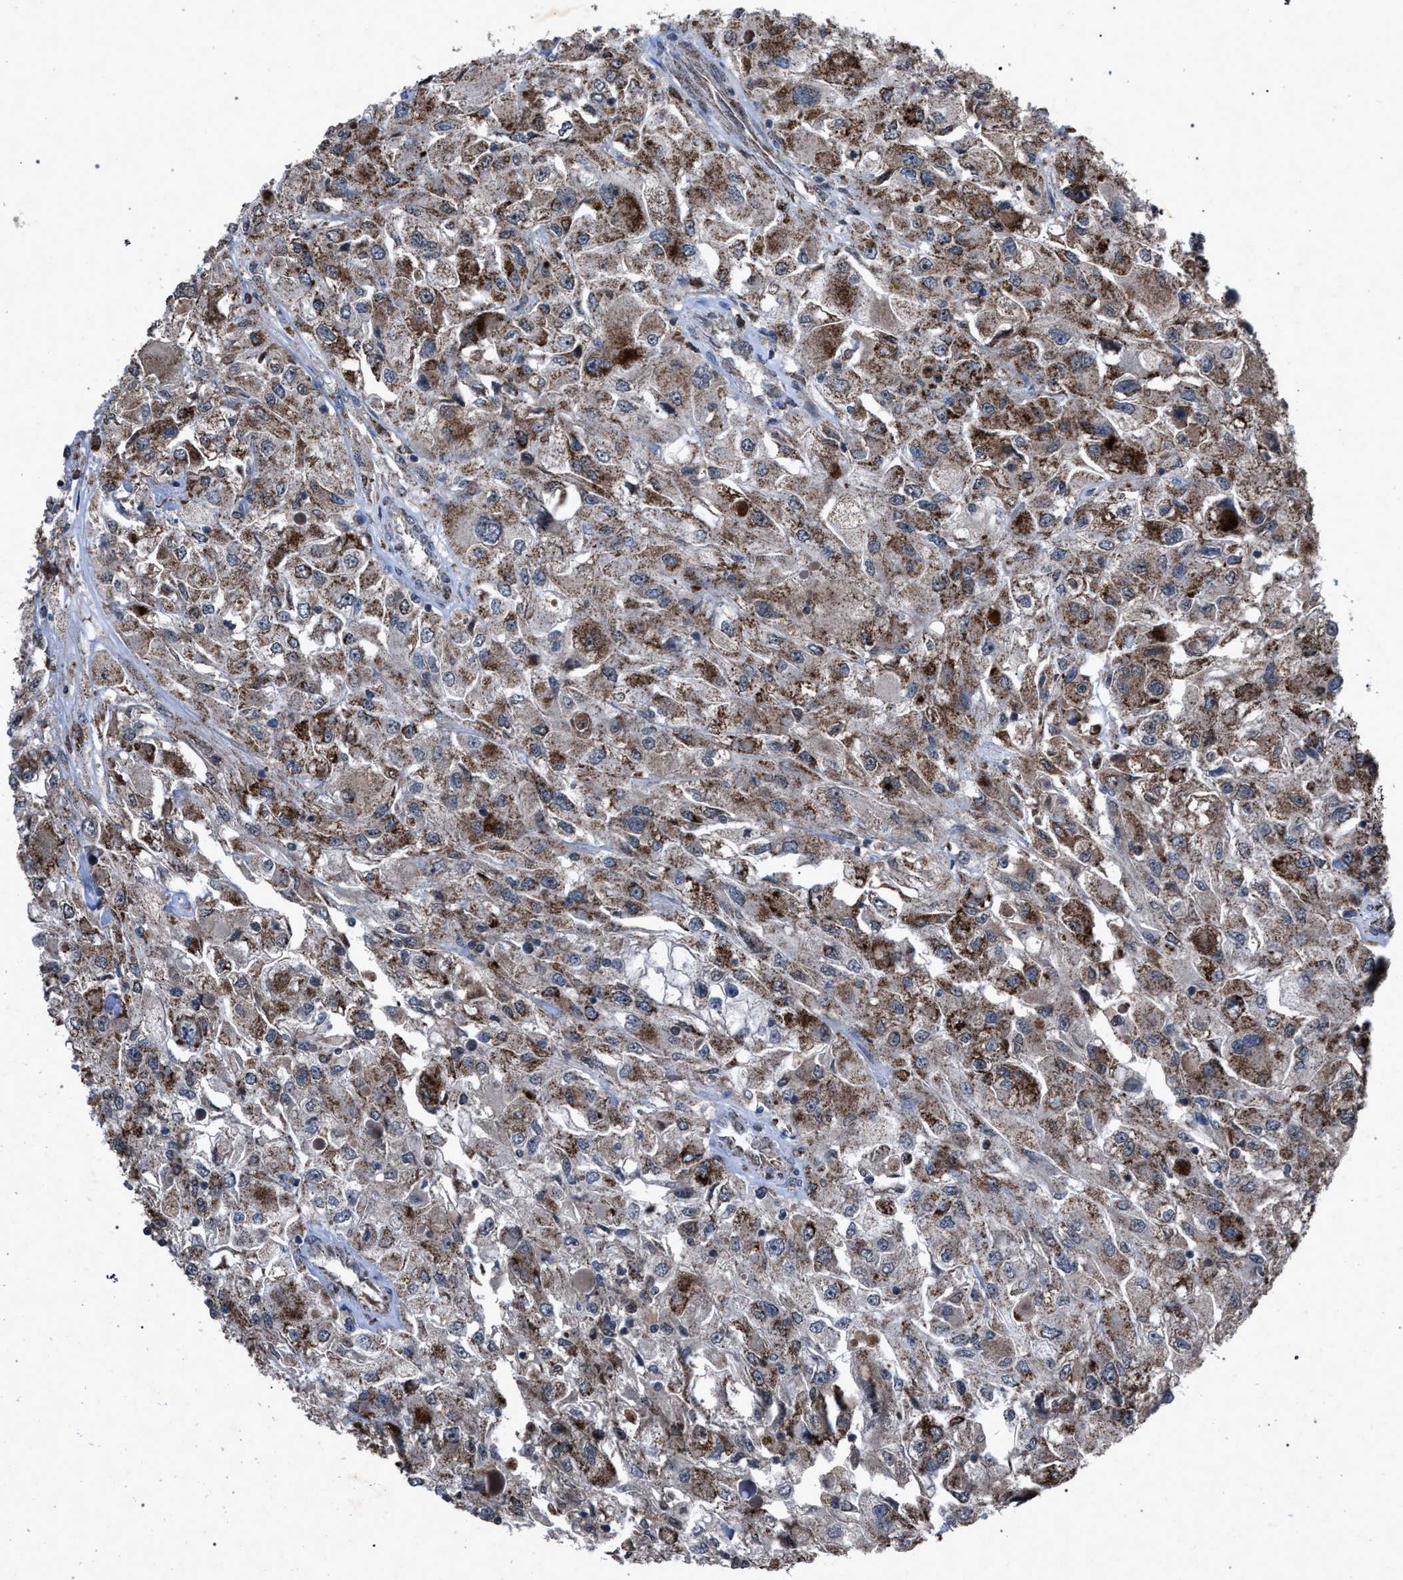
{"staining": {"intensity": "moderate", "quantity": ">75%", "location": "cytoplasmic/membranous"}, "tissue": "renal cancer", "cell_type": "Tumor cells", "image_type": "cancer", "snomed": [{"axis": "morphology", "description": "Adenocarcinoma, NOS"}, {"axis": "topography", "description": "Kidney"}], "caption": "Immunohistochemistry image of neoplastic tissue: adenocarcinoma (renal) stained using immunohistochemistry reveals medium levels of moderate protein expression localized specifically in the cytoplasmic/membranous of tumor cells, appearing as a cytoplasmic/membranous brown color.", "gene": "HSD17B4", "patient": {"sex": "female", "age": 52}}